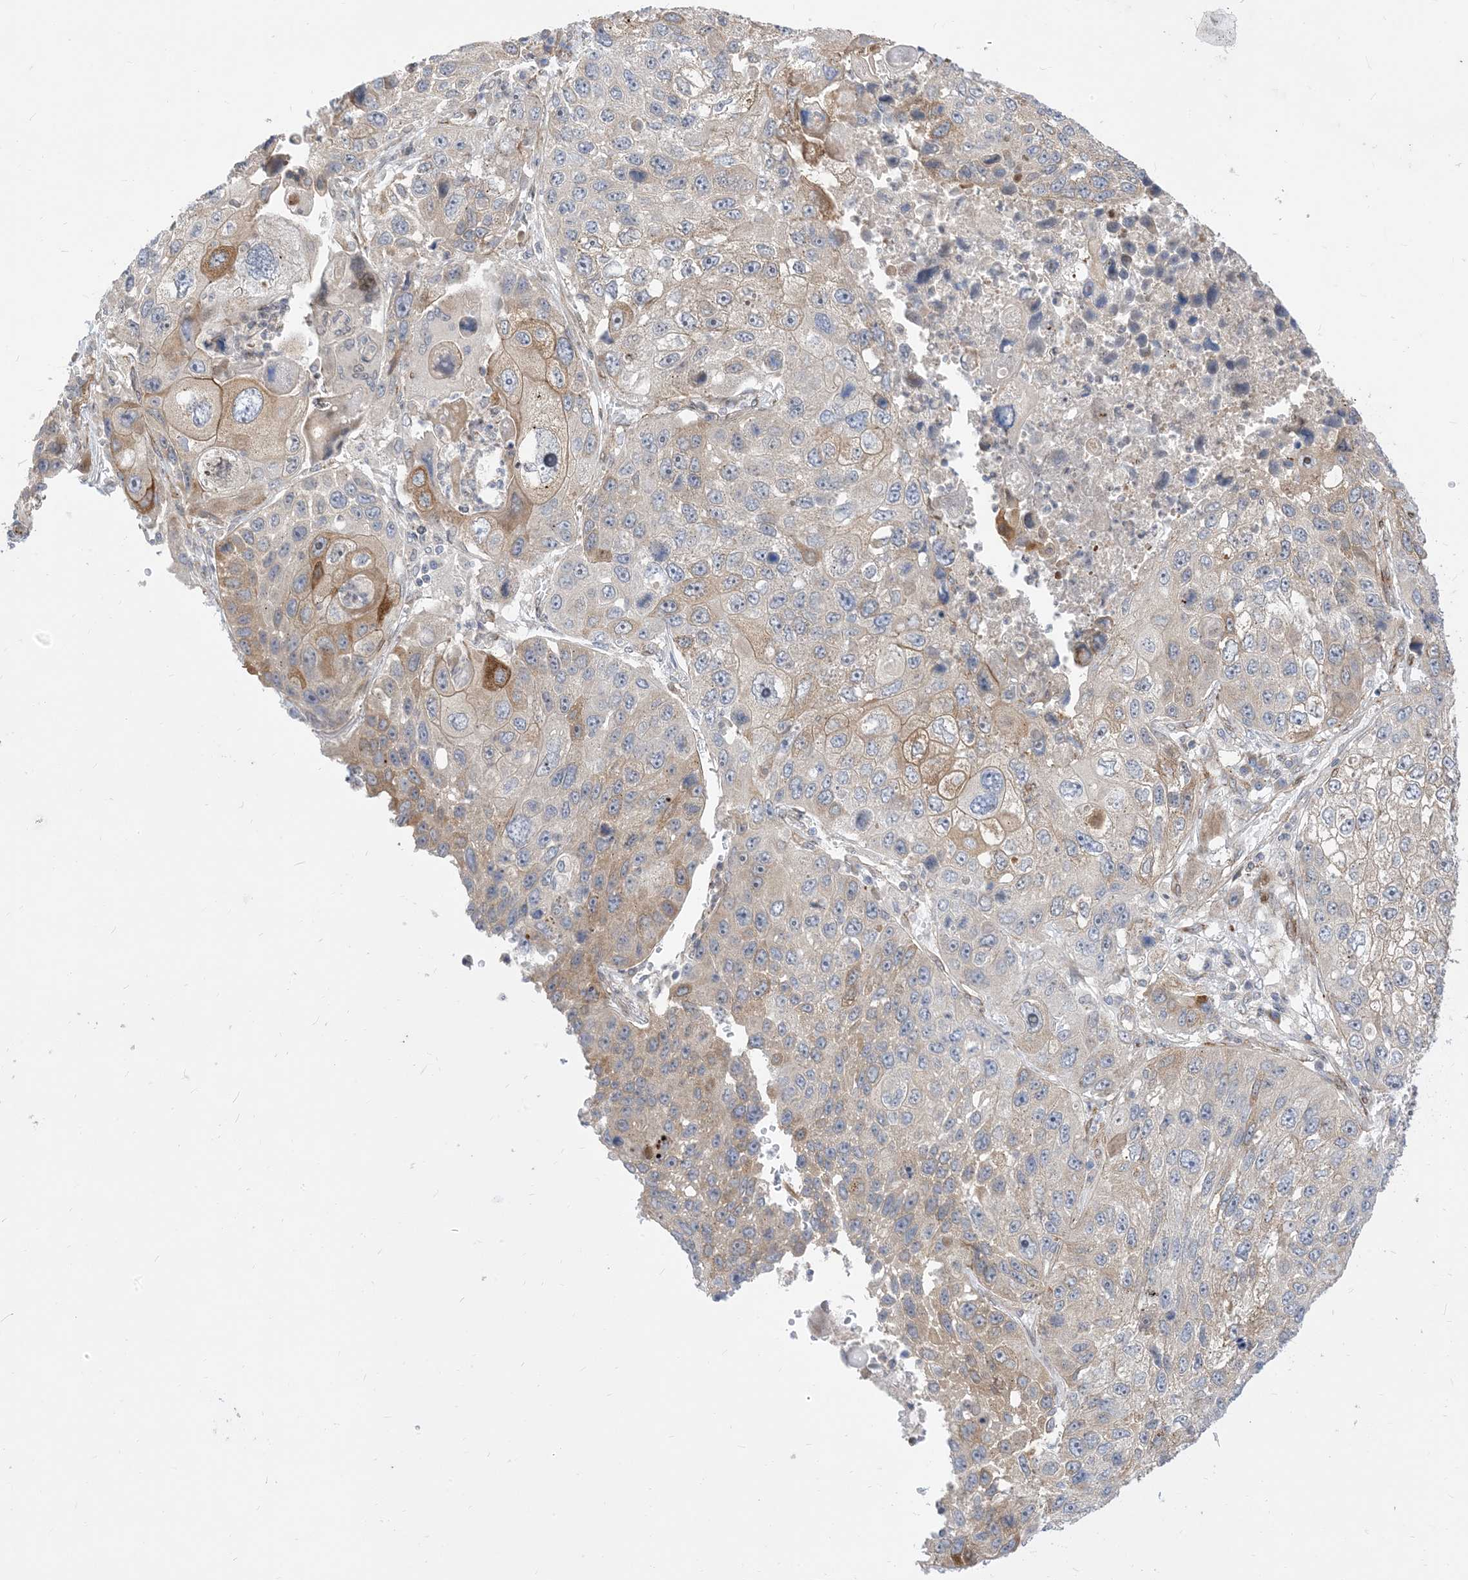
{"staining": {"intensity": "moderate", "quantity": "<25%", "location": "cytoplasmic/membranous"}, "tissue": "lung cancer", "cell_type": "Tumor cells", "image_type": "cancer", "snomed": [{"axis": "morphology", "description": "Squamous cell carcinoma, NOS"}, {"axis": "topography", "description": "Lung"}], "caption": "Protein staining demonstrates moderate cytoplasmic/membranous positivity in approximately <25% of tumor cells in lung squamous cell carcinoma.", "gene": "TYSND1", "patient": {"sex": "male", "age": 61}}